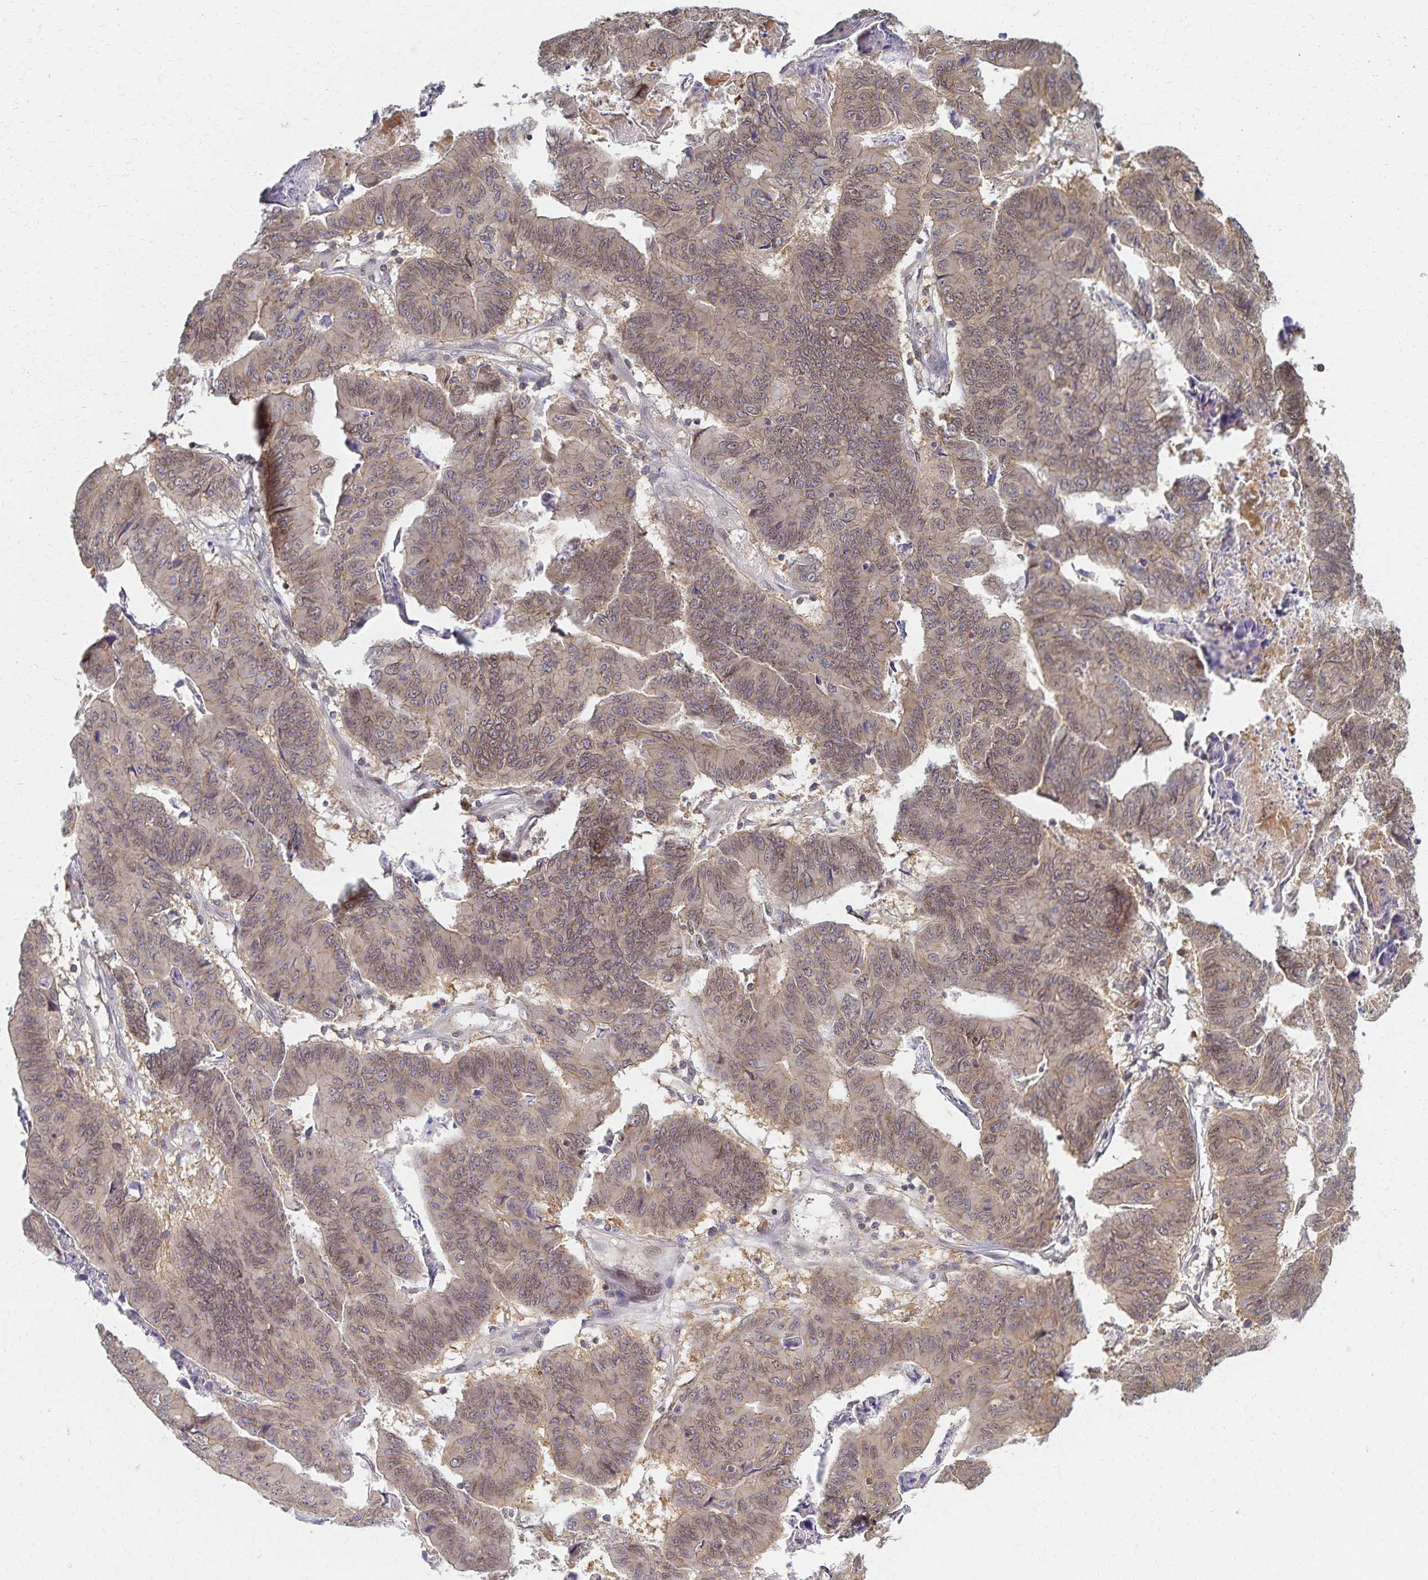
{"staining": {"intensity": "weak", "quantity": "25%-75%", "location": "cytoplasmic/membranous,nuclear"}, "tissue": "stomach cancer", "cell_type": "Tumor cells", "image_type": "cancer", "snomed": [{"axis": "morphology", "description": "Adenocarcinoma, NOS"}, {"axis": "topography", "description": "Stomach, lower"}], "caption": "Stomach cancer (adenocarcinoma) stained with DAB IHC shows low levels of weak cytoplasmic/membranous and nuclear positivity in about 25%-75% of tumor cells.", "gene": "RAB9B", "patient": {"sex": "male", "age": 77}}